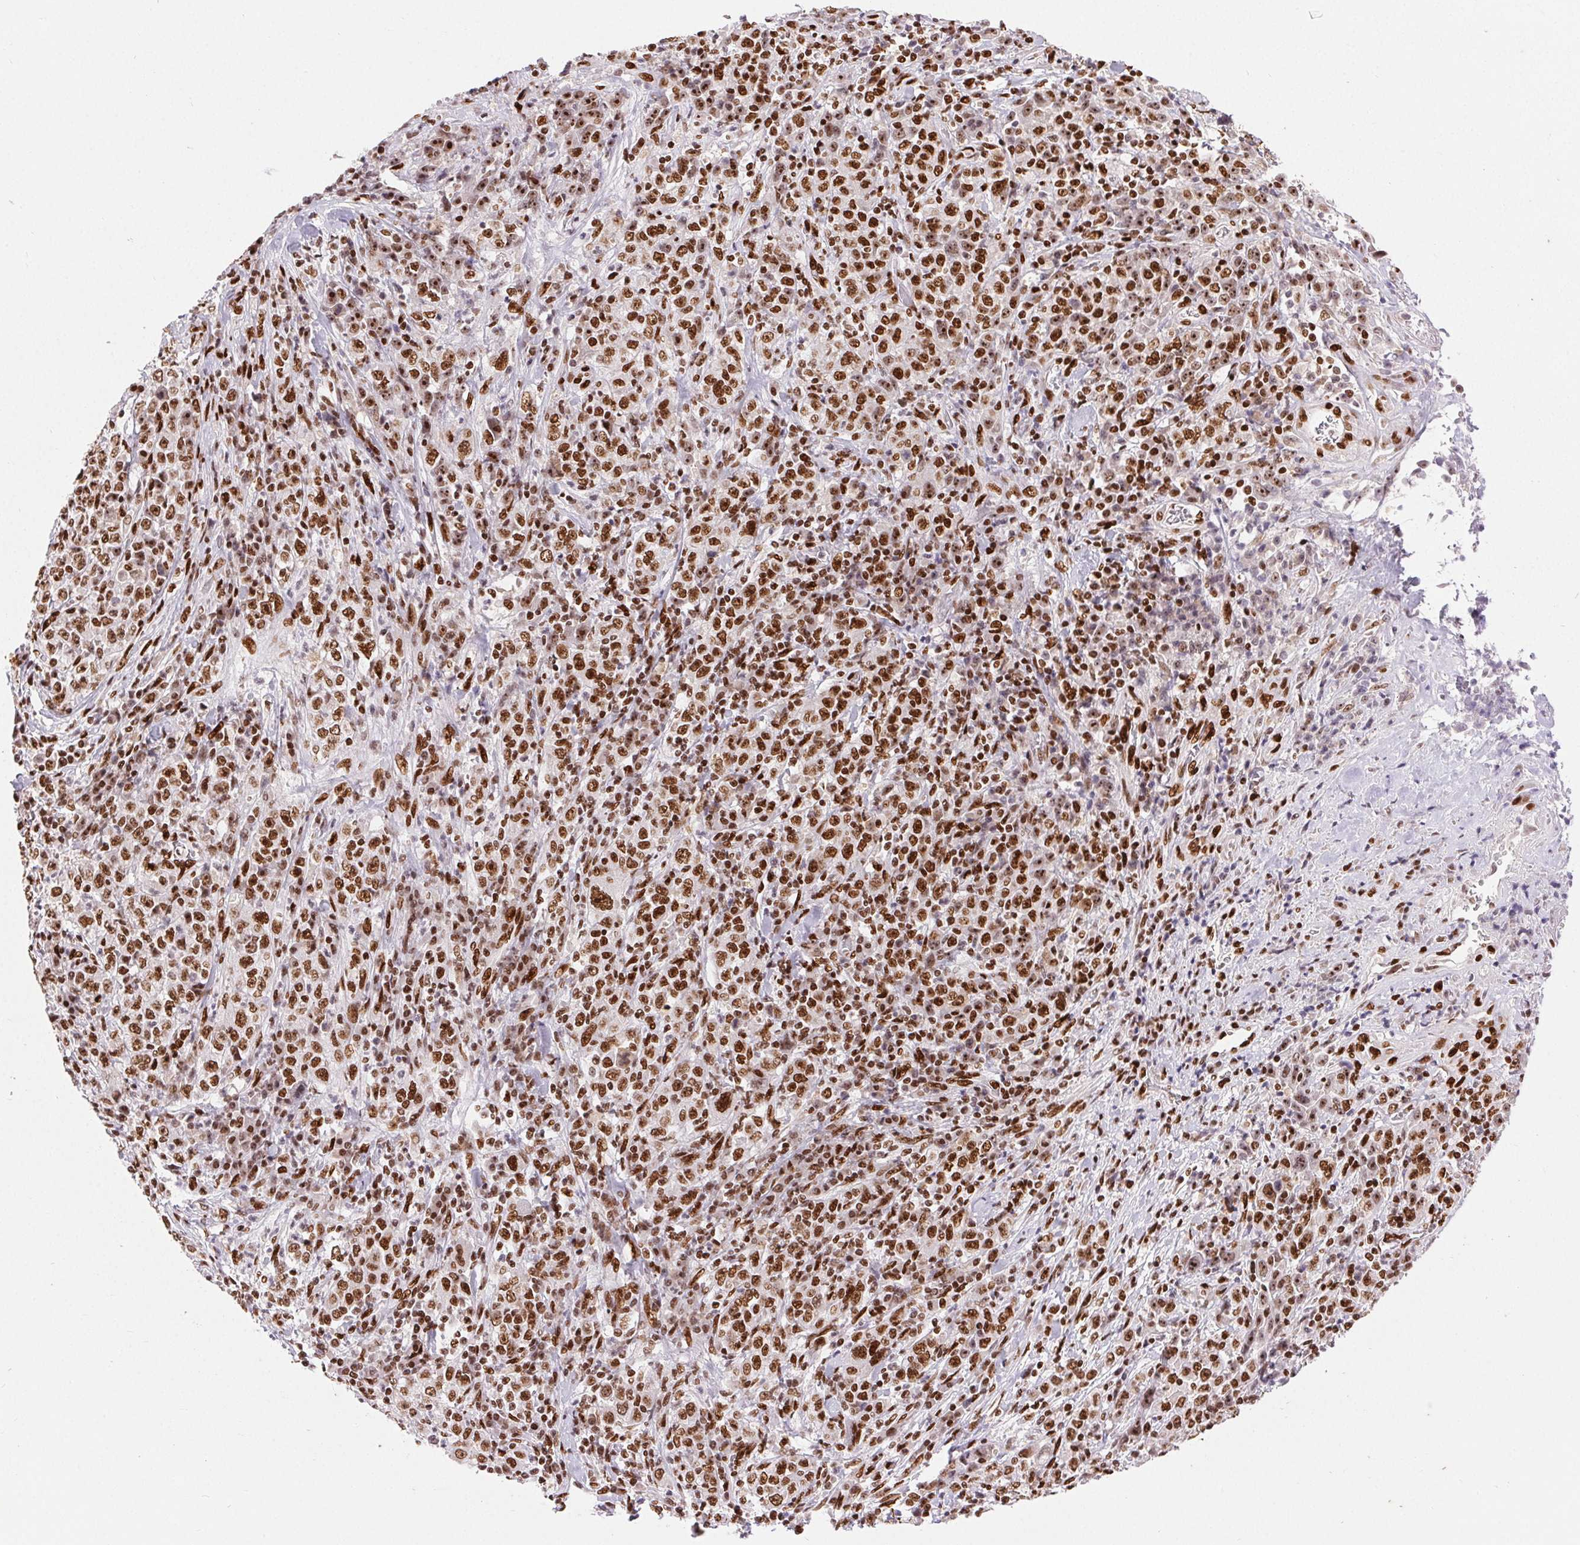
{"staining": {"intensity": "moderate", "quantity": ">75%", "location": "nuclear"}, "tissue": "stomach cancer", "cell_type": "Tumor cells", "image_type": "cancer", "snomed": [{"axis": "morphology", "description": "Normal tissue, NOS"}, {"axis": "morphology", "description": "Adenocarcinoma, NOS"}, {"axis": "topography", "description": "Stomach, upper"}, {"axis": "topography", "description": "Stomach"}], "caption": "Approximately >75% of tumor cells in stomach cancer (adenocarcinoma) exhibit moderate nuclear protein positivity as visualized by brown immunohistochemical staining.", "gene": "ZNF80", "patient": {"sex": "male", "age": 59}}